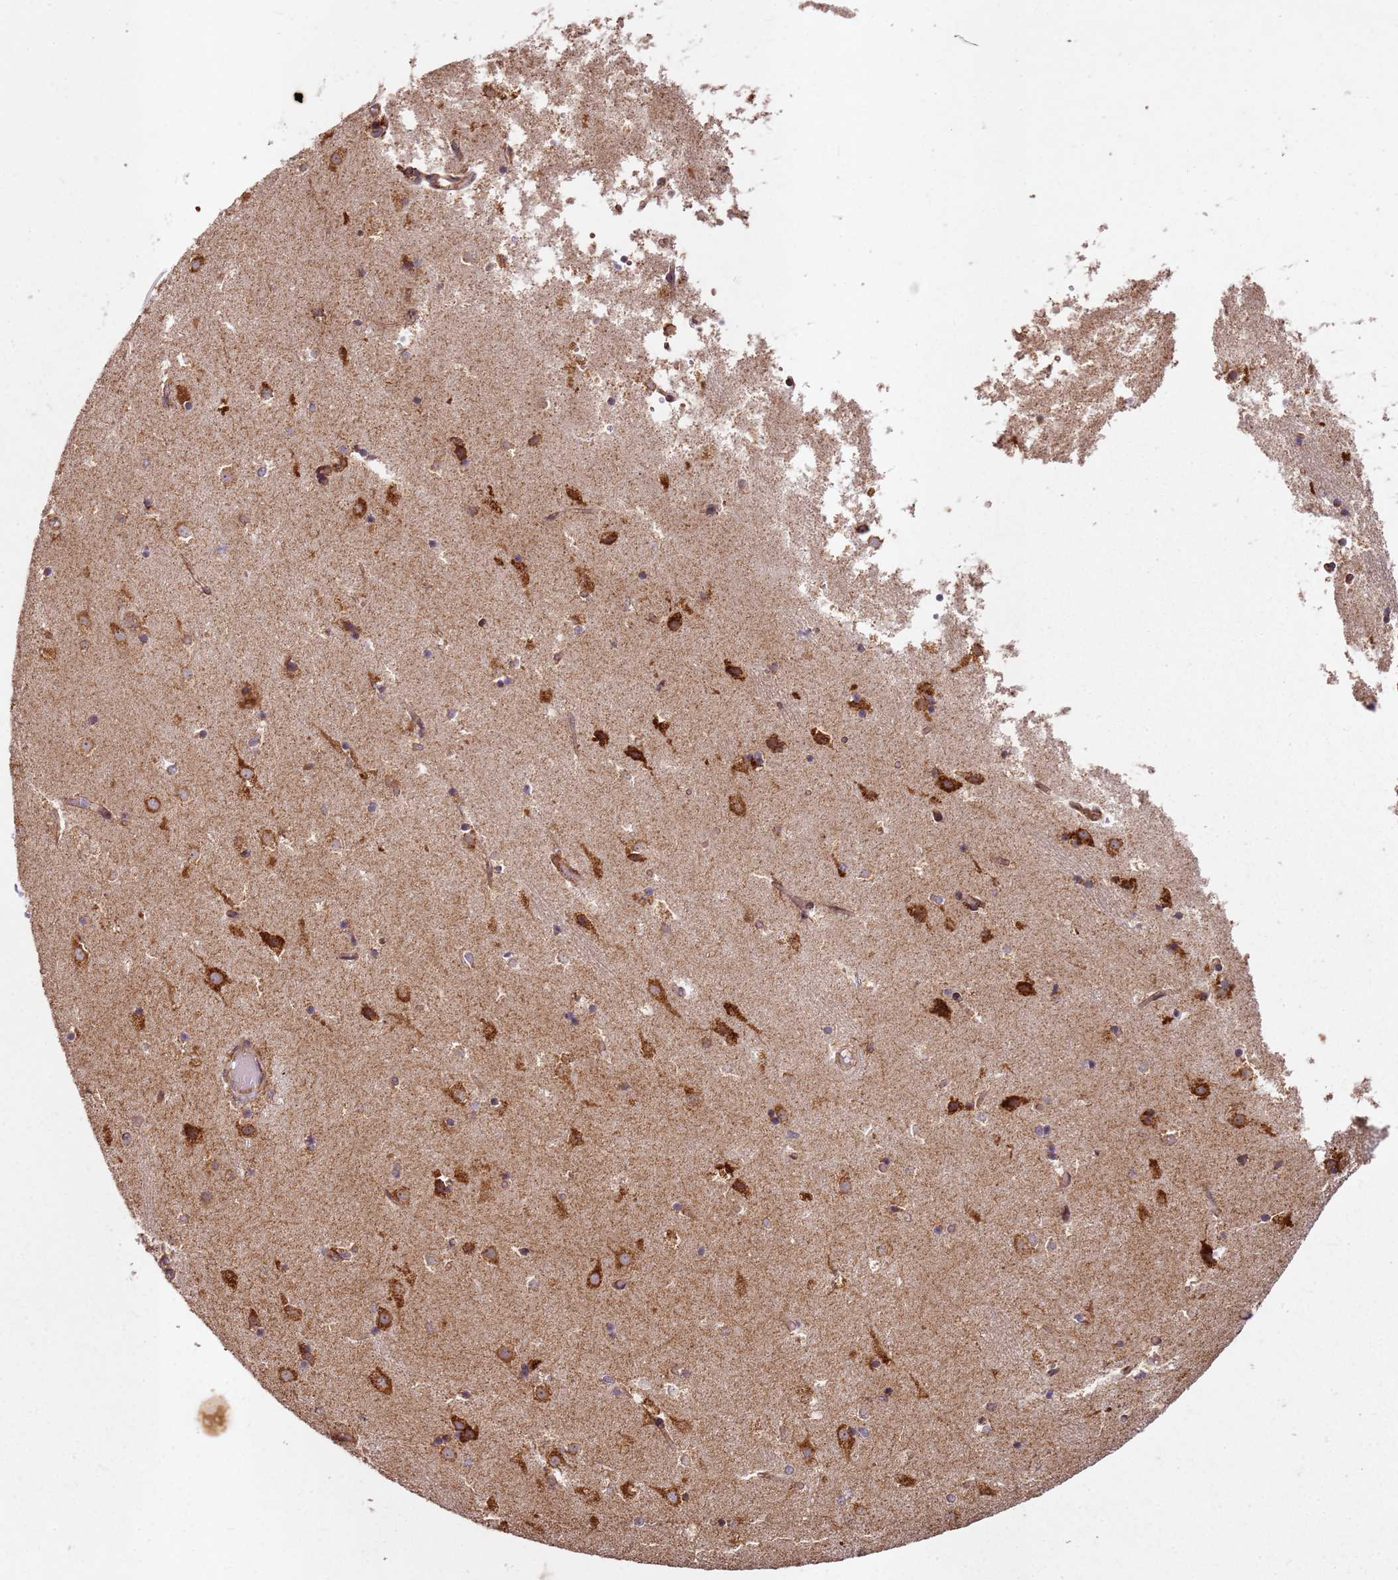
{"staining": {"intensity": "weak", "quantity": "<25%", "location": "cytoplasmic/membranous"}, "tissue": "caudate", "cell_type": "Glial cells", "image_type": "normal", "snomed": [{"axis": "morphology", "description": "Normal tissue, NOS"}, {"axis": "topography", "description": "Lateral ventricle wall"}], "caption": "A high-resolution micrograph shows immunohistochemistry (IHC) staining of unremarkable caudate, which exhibits no significant expression in glial cells.", "gene": "ARFRP1", "patient": {"sex": "female", "age": 52}}